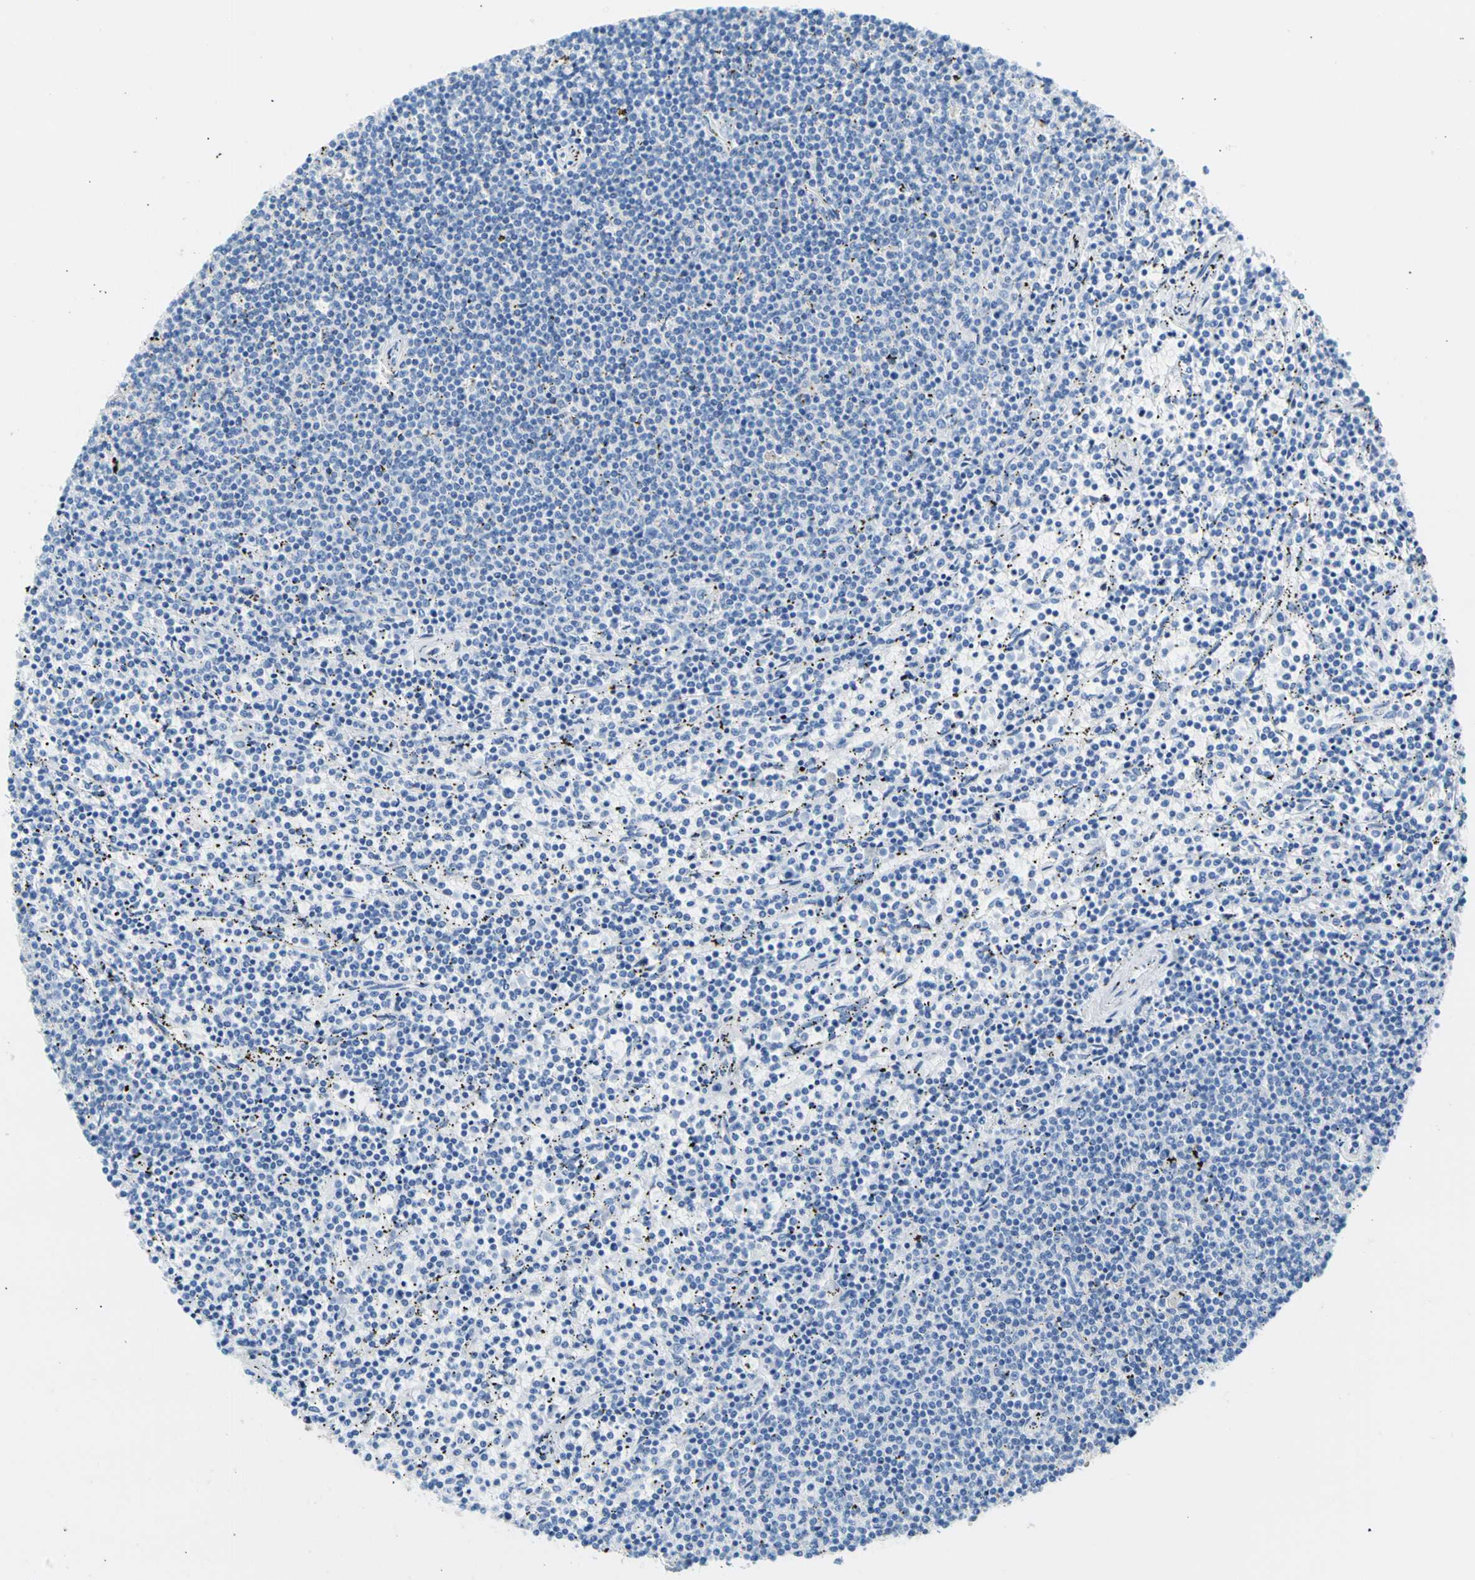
{"staining": {"intensity": "negative", "quantity": "none", "location": "none"}, "tissue": "lymphoma", "cell_type": "Tumor cells", "image_type": "cancer", "snomed": [{"axis": "morphology", "description": "Malignant lymphoma, non-Hodgkin's type, Low grade"}, {"axis": "topography", "description": "Spleen"}], "caption": "Immunohistochemistry photomicrograph of human low-grade malignant lymphoma, non-Hodgkin's type stained for a protein (brown), which displays no positivity in tumor cells.", "gene": "CEL", "patient": {"sex": "female", "age": 50}}